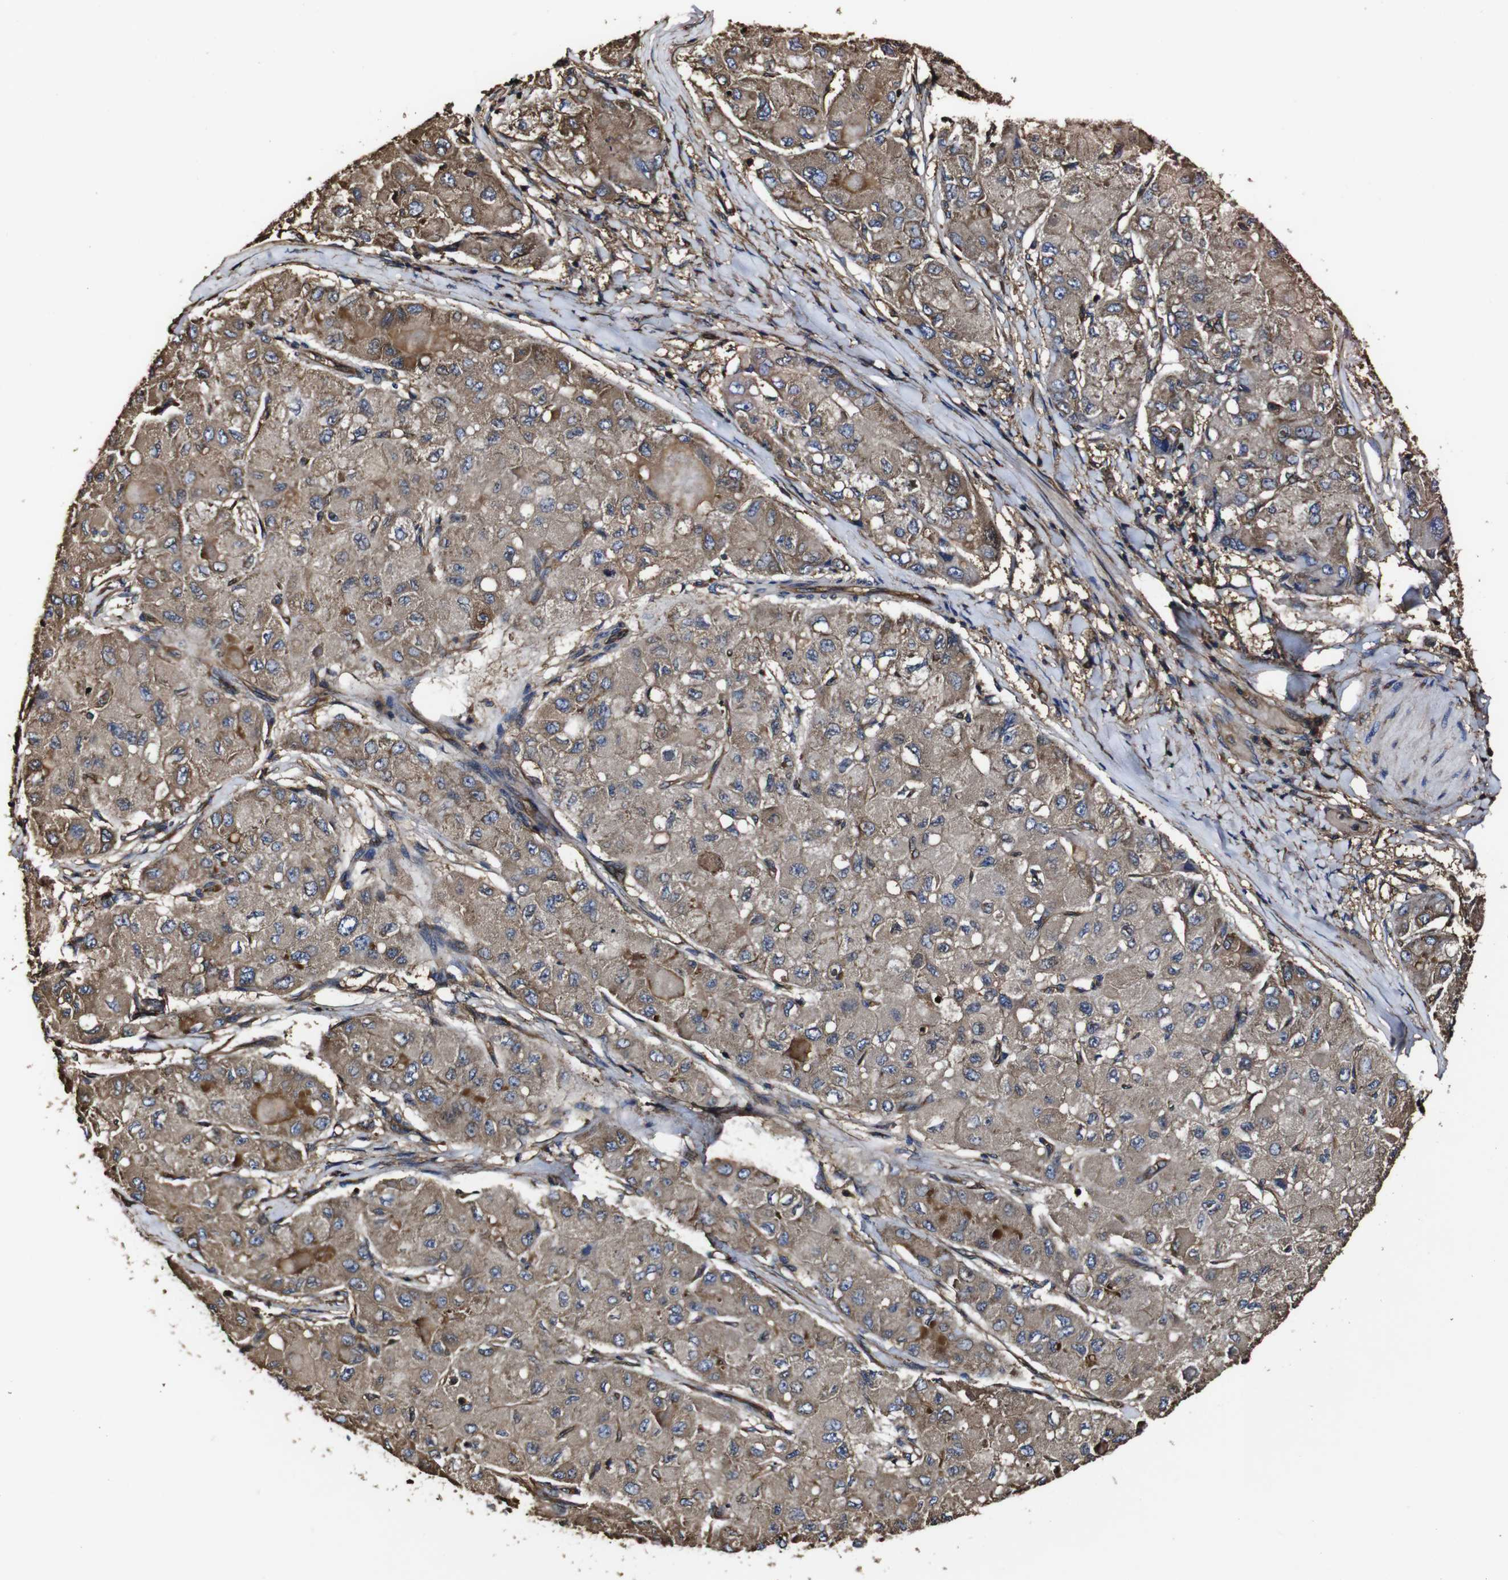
{"staining": {"intensity": "moderate", "quantity": ">75%", "location": "cytoplasmic/membranous"}, "tissue": "liver cancer", "cell_type": "Tumor cells", "image_type": "cancer", "snomed": [{"axis": "morphology", "description": "Carcinoma, Hepatocellular, NOS"}, {"axis": "topography", "description": "Liver"}], "caption": "Brown immunohistochemical staining in human hepatocellular carcinoma (liver) reveals moderate cytoplasmic/membranous expression in about >75% of tumor cells.", "gene": "MSN", "patient": {"sex": "male", "age": 80}}